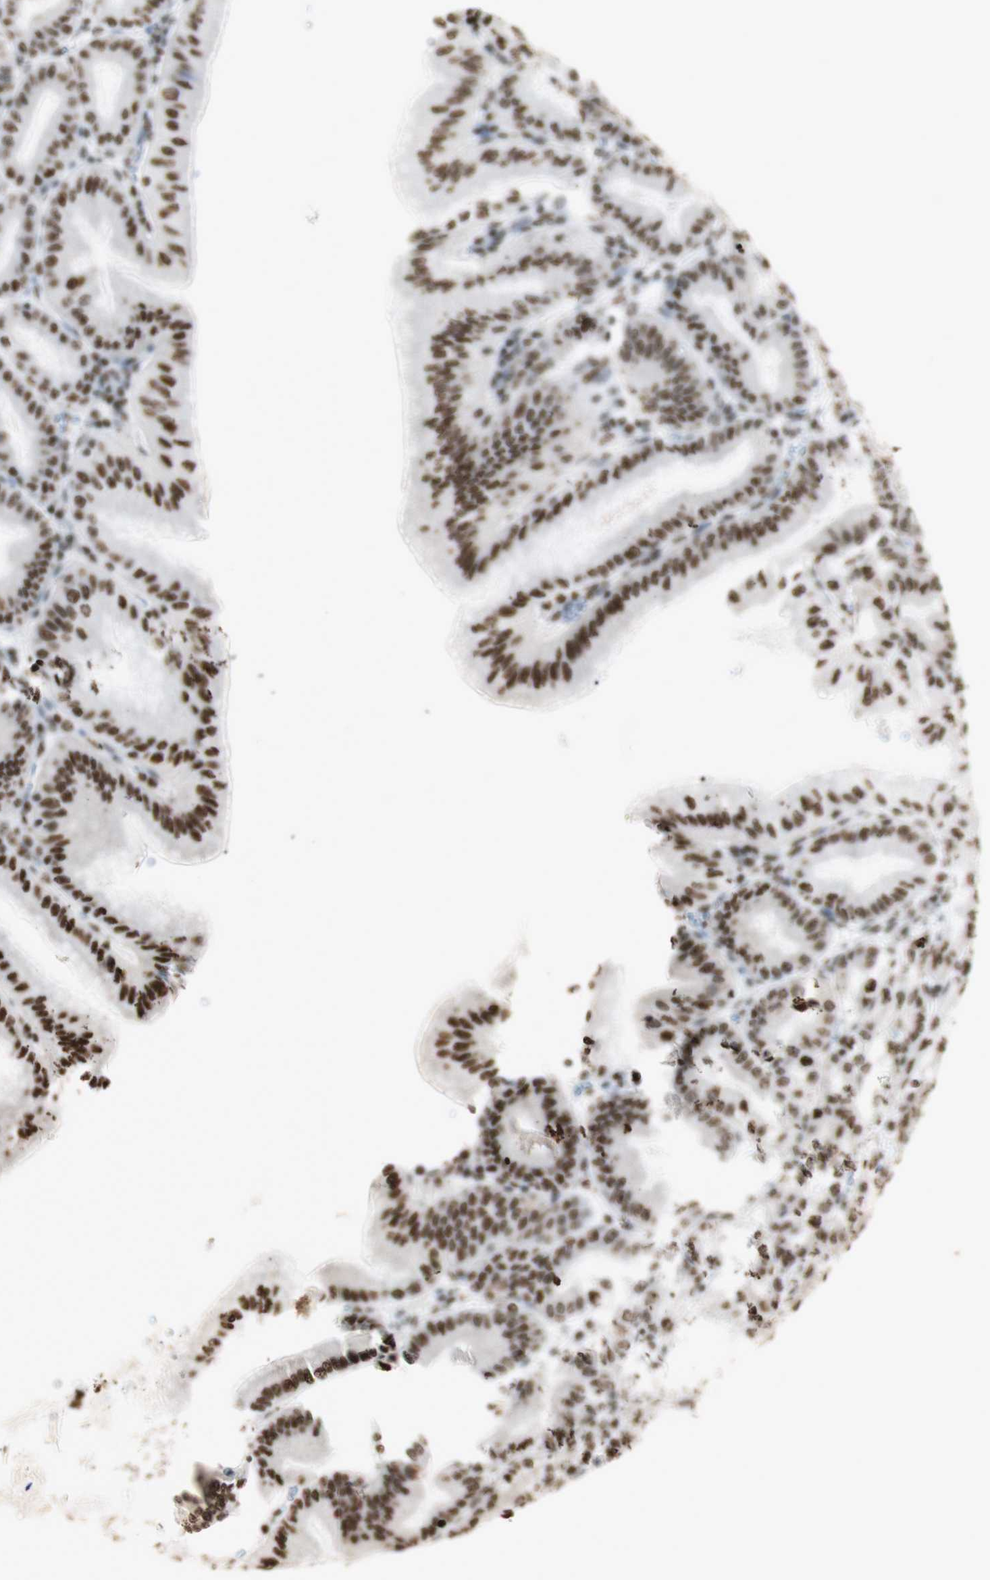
{"staining": {"intensity": "strong", "quantity": ">75%", "location": "nuclear"}, "tissue": "stomach", "cell_type": "Glandular cells", "image_type": "normal", "snomed": [{"axis": "morphology", "description": "Normal tissue, NOS"}, {"axis": "topography", "description": "Stomach, lower"}], "caption": "A brown stain labels strong nuclear staining of a protein in glandular cells of benign human stomach. (DAB = brown stain, brightfield microscopy at high magnification).", "gene": "HNRNPA2B1", "patient": {"sex": "male", "age": 71}}